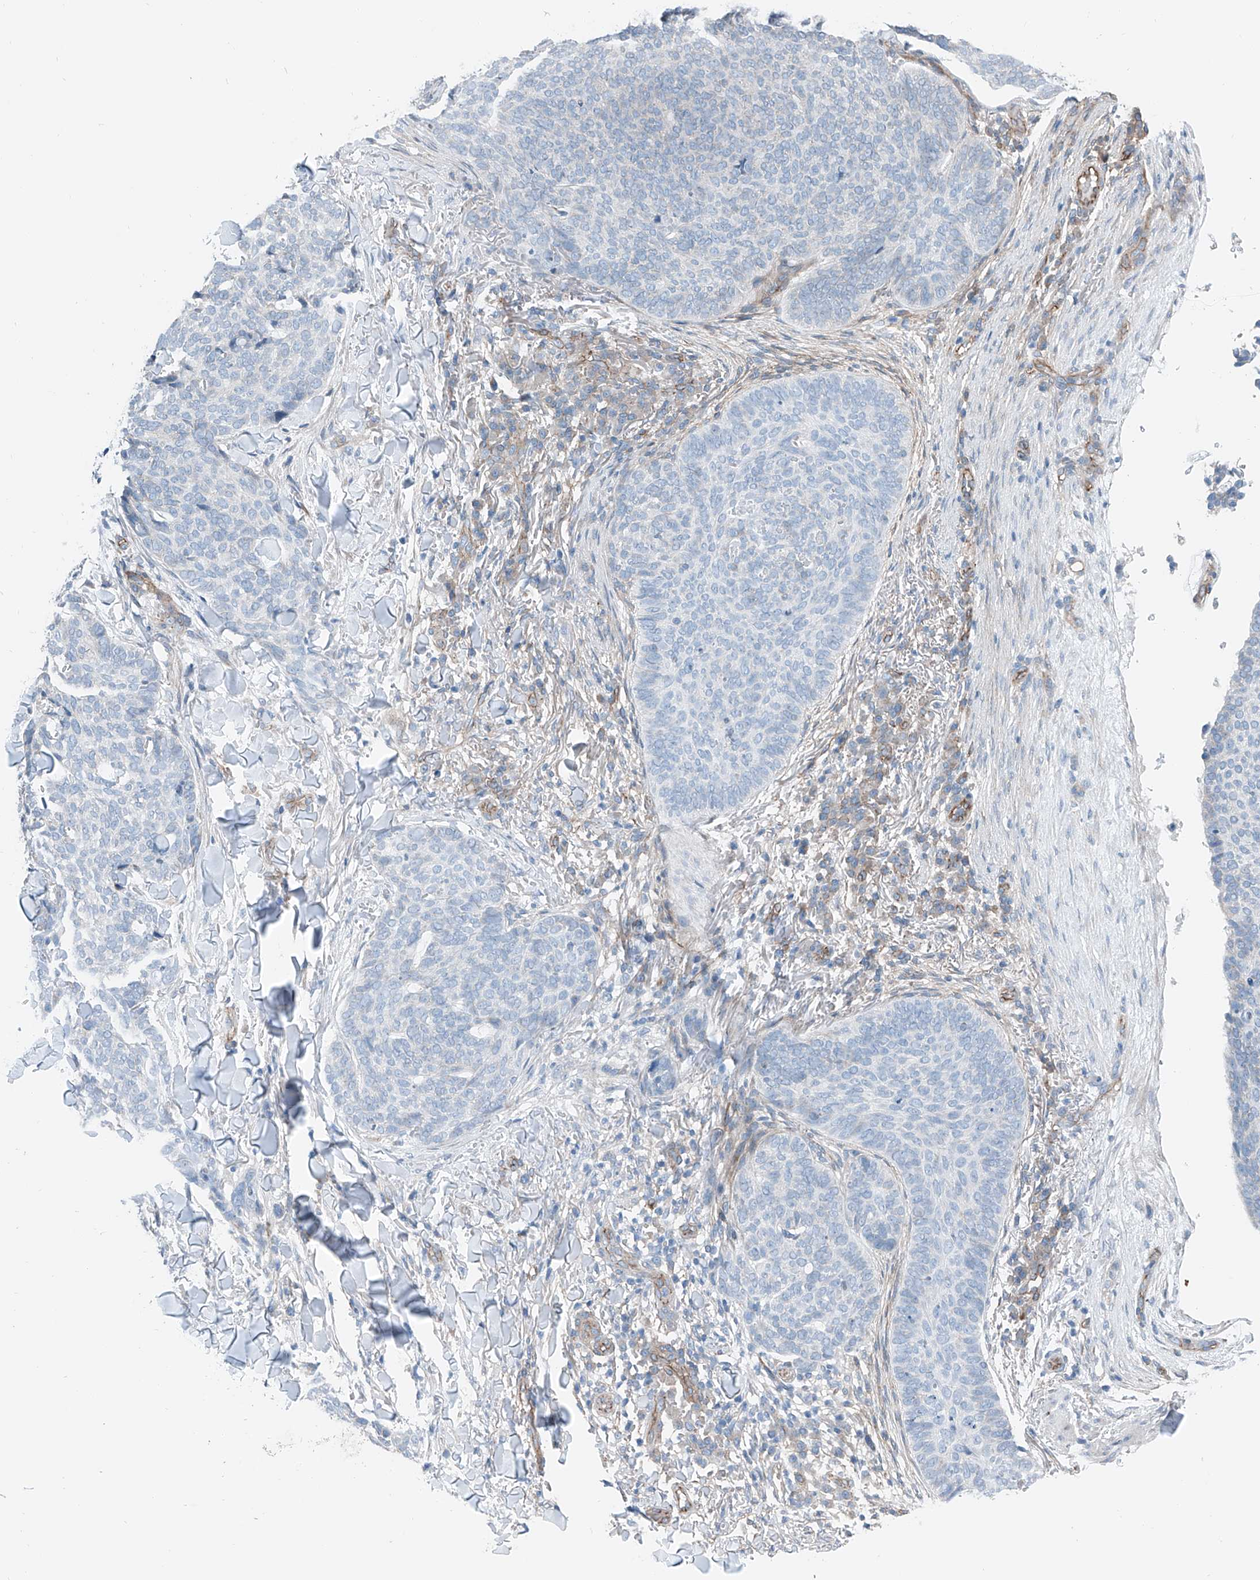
{"staining": {"intensity": "negative", "quantity": "none", "location": "none"}, "tissue": "skin cancer", "cell_type": "Tumor cells", "image_type": "cancer", "snomed": [{"axis": "morphology", "description": "Normal tissue, NOS"}, {"axis": "morphology", "description": "Basal cell carcinoma"}, {"axis": "topography", "description": "Skin"}], "caption": "Immunohistochemistry (IHC) histopathology image of neoplastic tissue: skin basal cell carcinoma stained with DAB (3,3'-diaminobenzidine) shows no significant protein positivity in tumor cells. (Stains: DAB (3,3'-diaminobenzidine) immunohistochemistry (IHC) with hematoxylin counter stain, Microscopy: brightfield microscopy at high magnification).", "gene": "THEMIS2", "patient": {"sex": "male", "age": 50}}